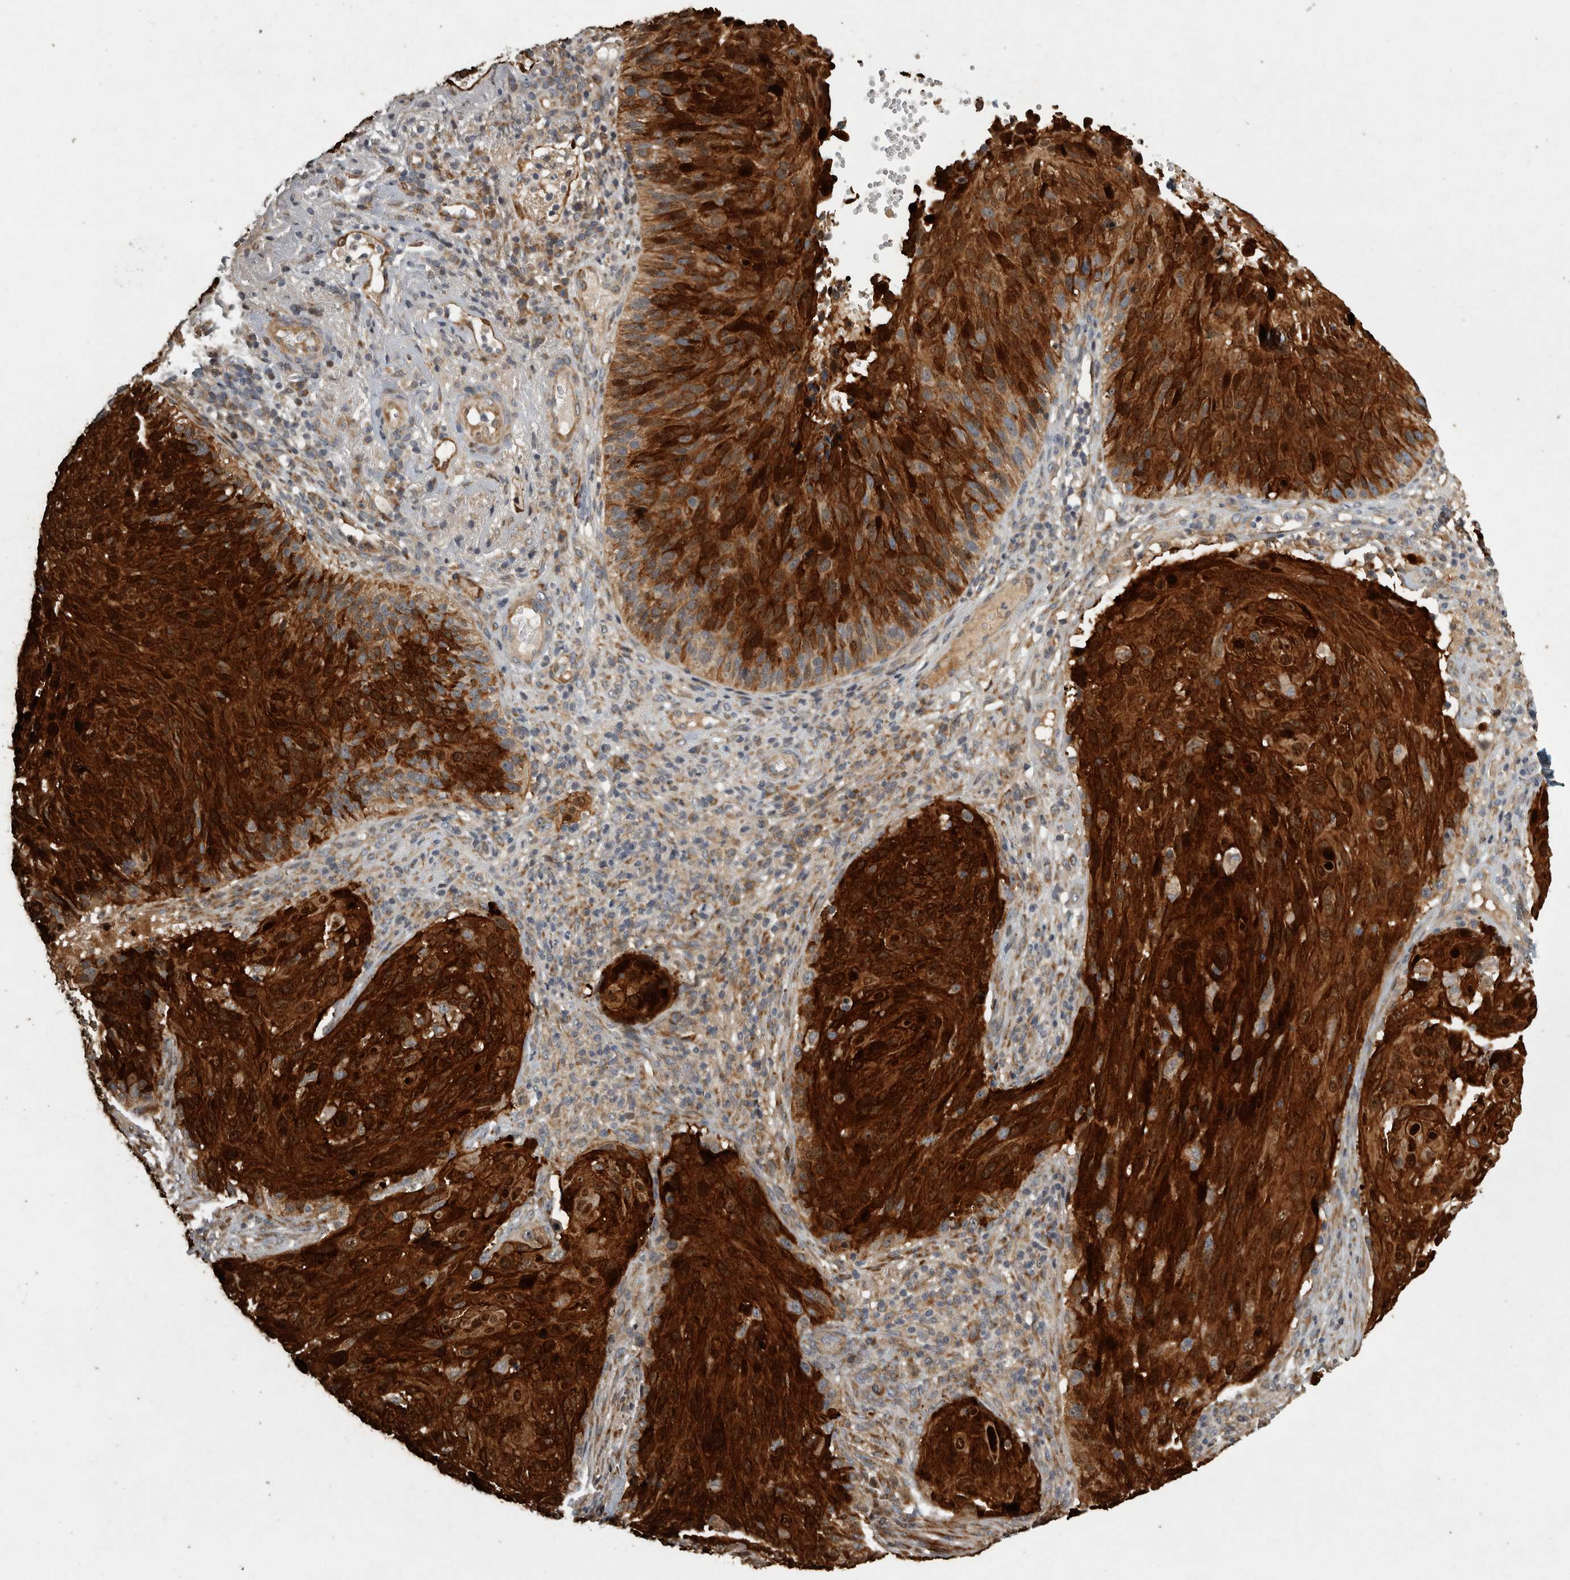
{"staining": {"intensity": "strong", "quantity": ">75%", "location": "cytoplasmic/membranous"}, "tissue": "cervical cancer", "cell_type": "Tumor cells", "image_type": "cancer", "snomed": [{"axis": "morphology", "description": "Squamous cell carcinoma, NOS"}, {"axis": "topography", "description": "Cervix"}], "caption": "A high-resolution image shows immunohistochemistry (IHC) staining of cervical squamous cell carcinoma, which reveals strong cytoplasmic/membranous positivity in approximately >75% of tumor cells.", "gene": "MPDZ", "patient": {"sex": "female", "age": 74}}